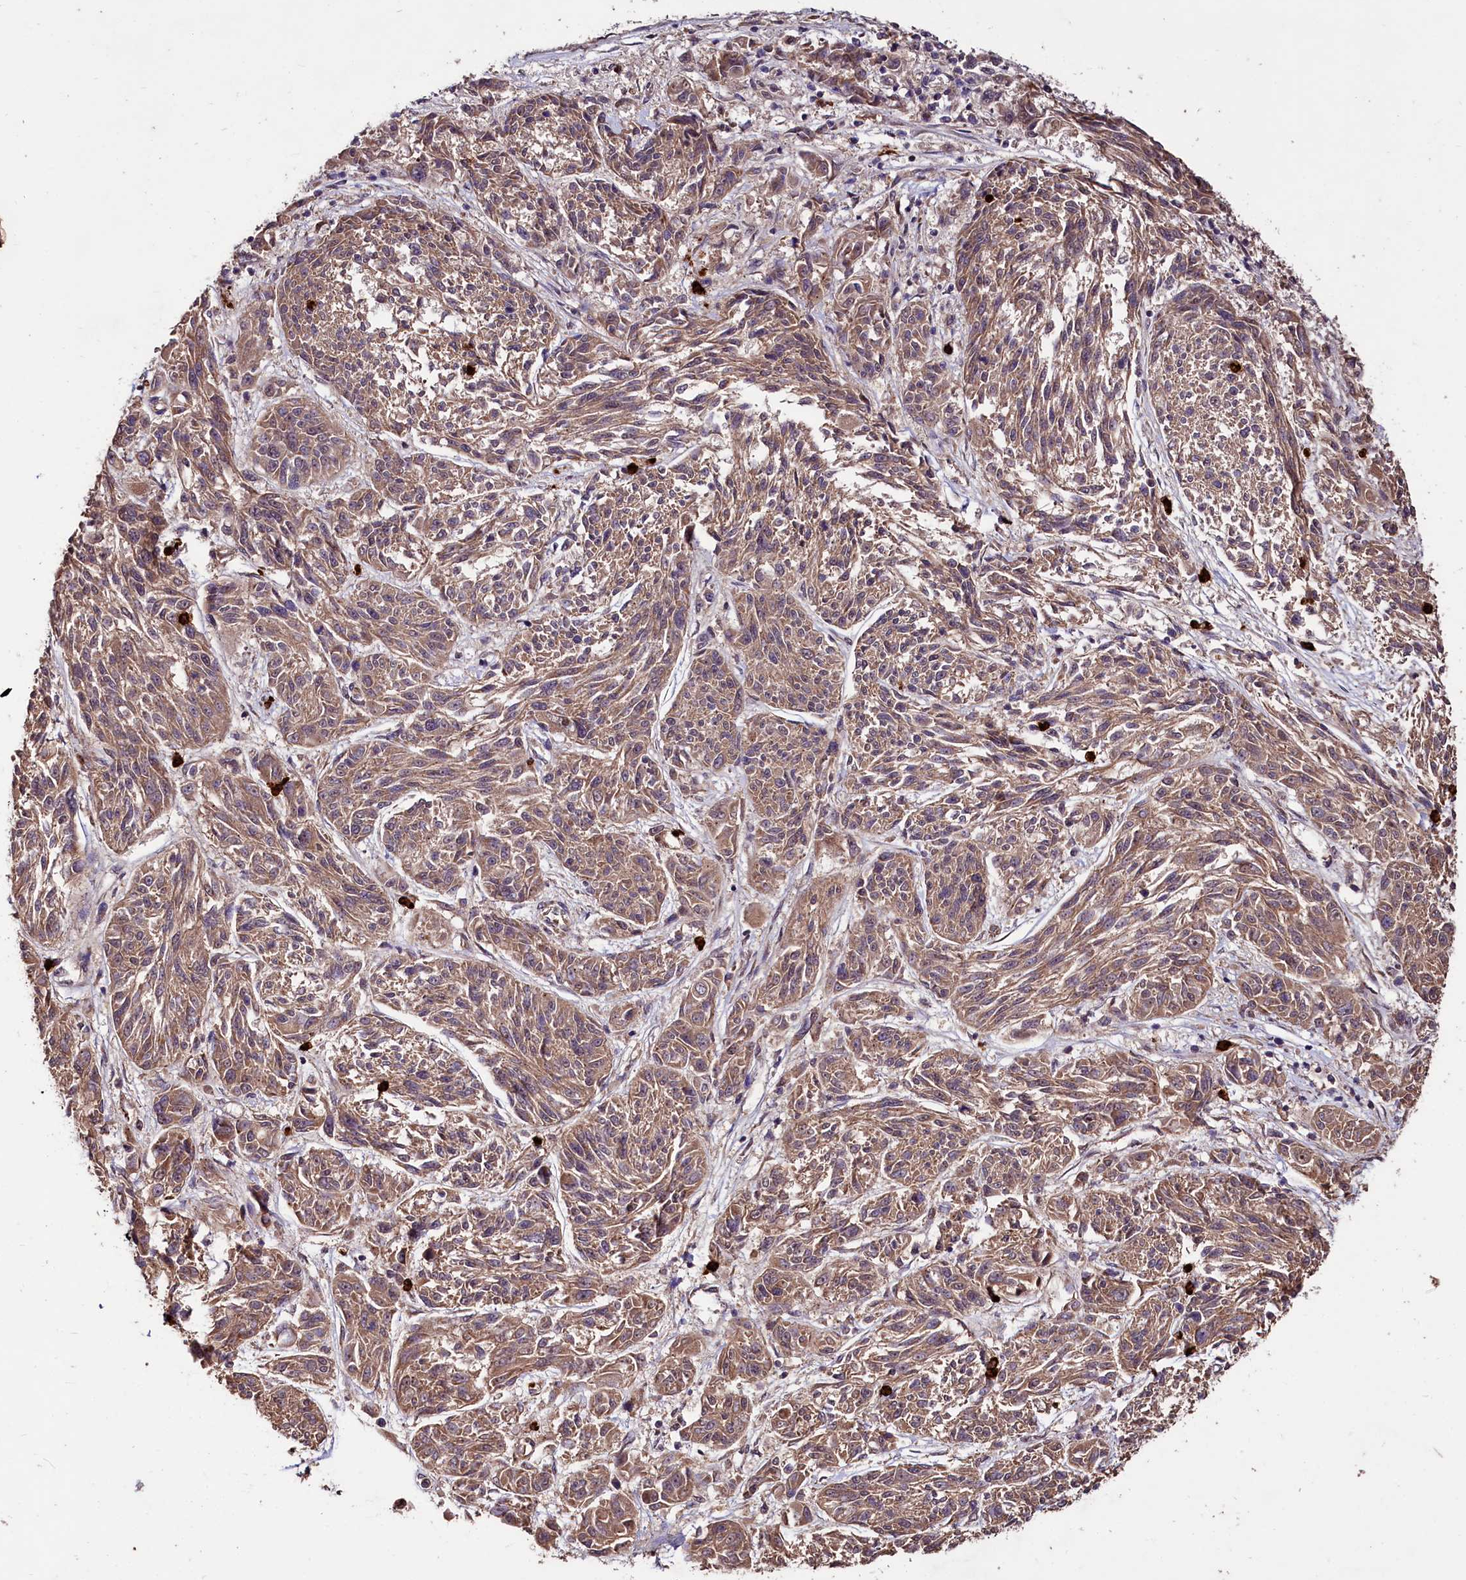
{"staining": {"intensity": "weak", "quantity": ">75%", "location": "cytoplasmic/membranous"}, "tissue": "melanoma", "cell_type": "Tumor cells", "image_type": "cancer", "snomed": [{"axis": "morphology", "description": "Malignant melanoma, NOS"}, {"axis": "topography", "description": "Skin"}], "caption": "IHC histopathology image of human malignant melanoma stained for a protein (brown), which shows low levels of weak cytoplasmic/membranous expression in about >75% of tumor cells.", "gene": "KLRB1", "patient": {"sex": "male", "age": 53}}